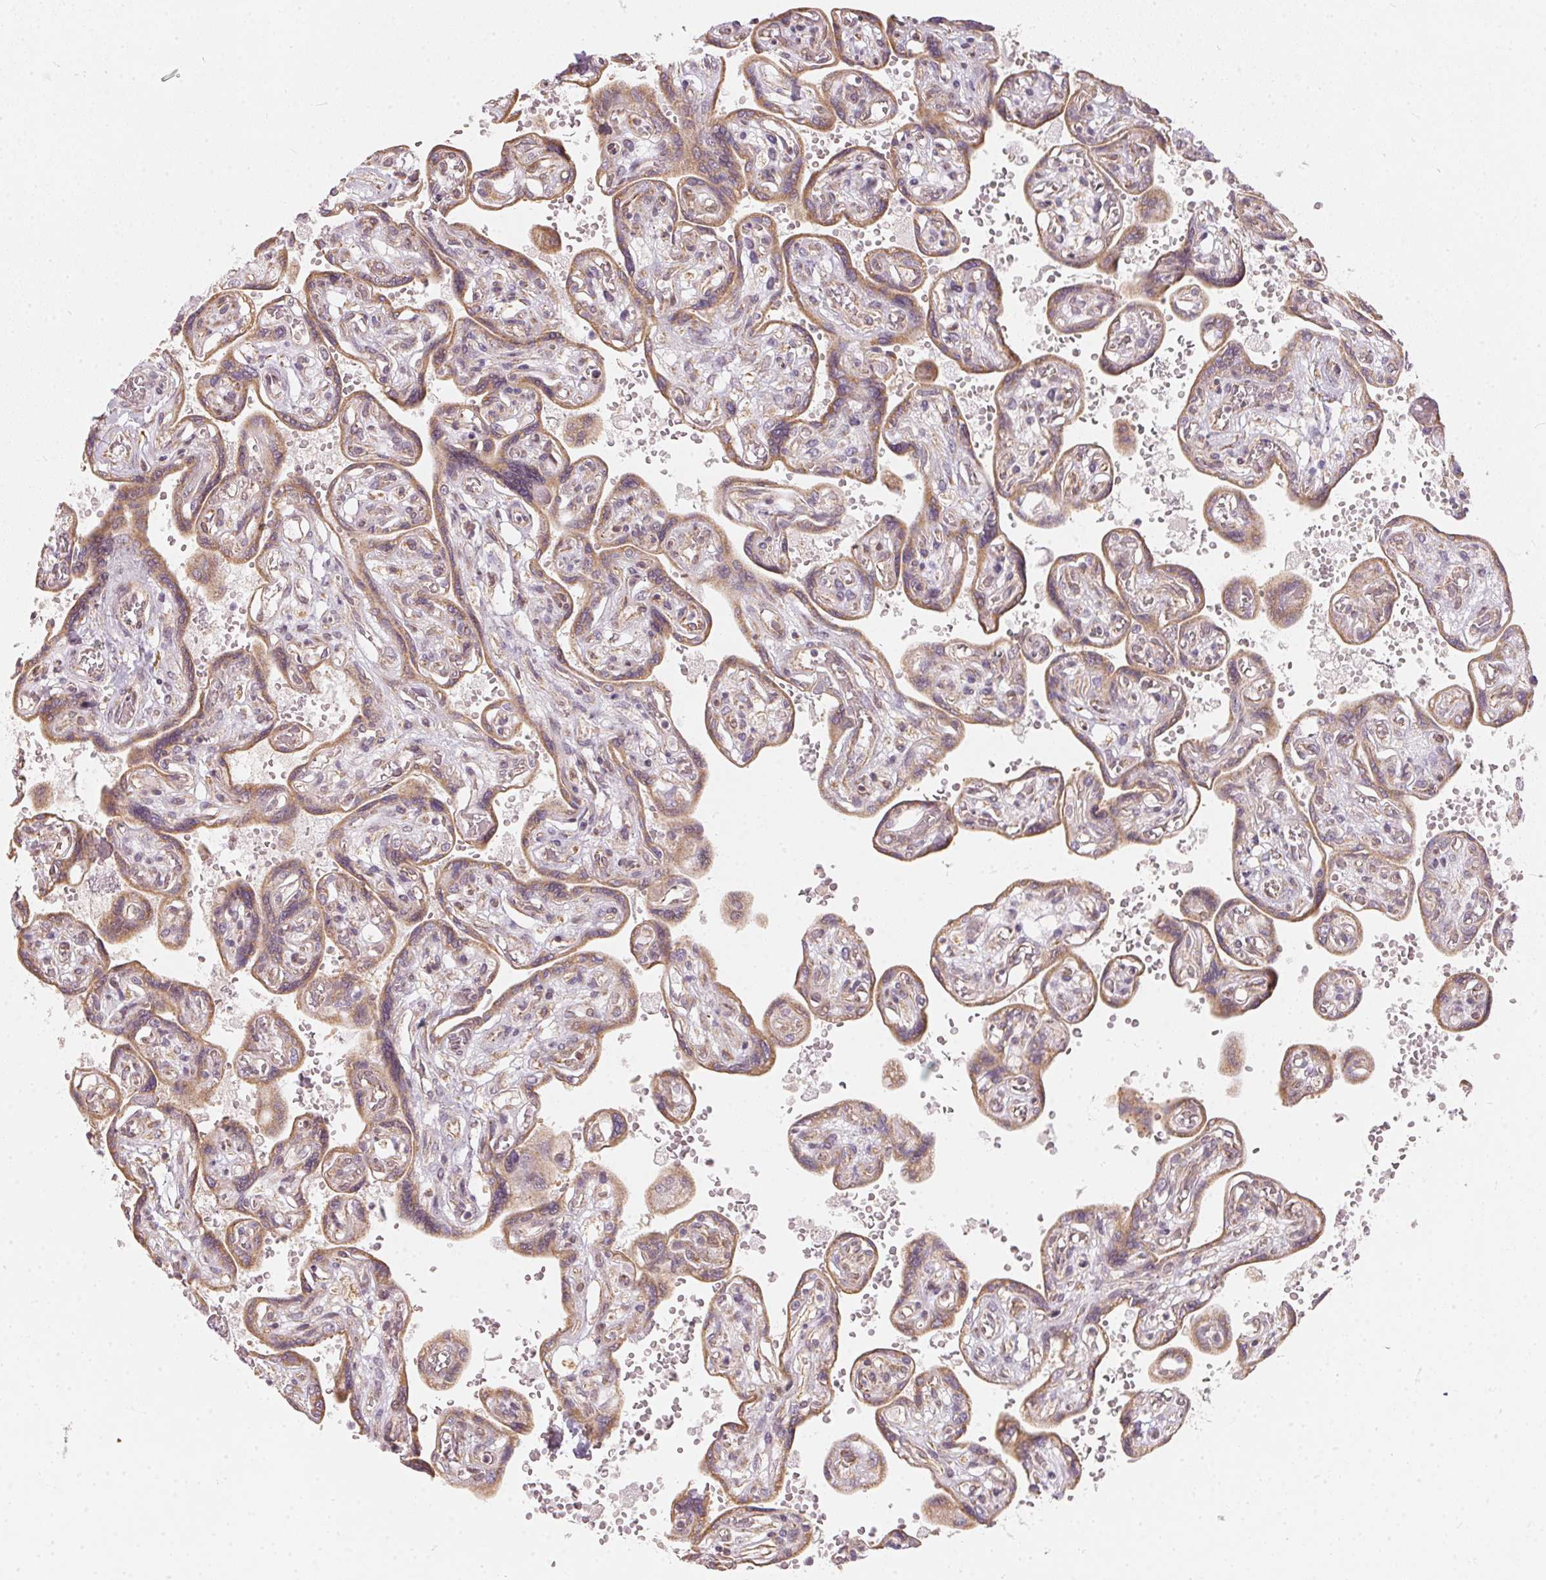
{"staining": {"intensity": "negative", "quantity": "none", "location": "none"}, "tissue": "placenta", "cell_type": "Decidual cells", "image_type": "normal", "snomed": [{"axis": "morphology", "description": "Normal tissue, NOS"}, {"axis": "topography", "description": "Placenta"}], "caption": "Immunohistochemistry (IHC) of benign human placenta demonstrates no expression in decidual cells.", "gene": "VWA5B2", "patient": {"sex": "female", "age": 32}}